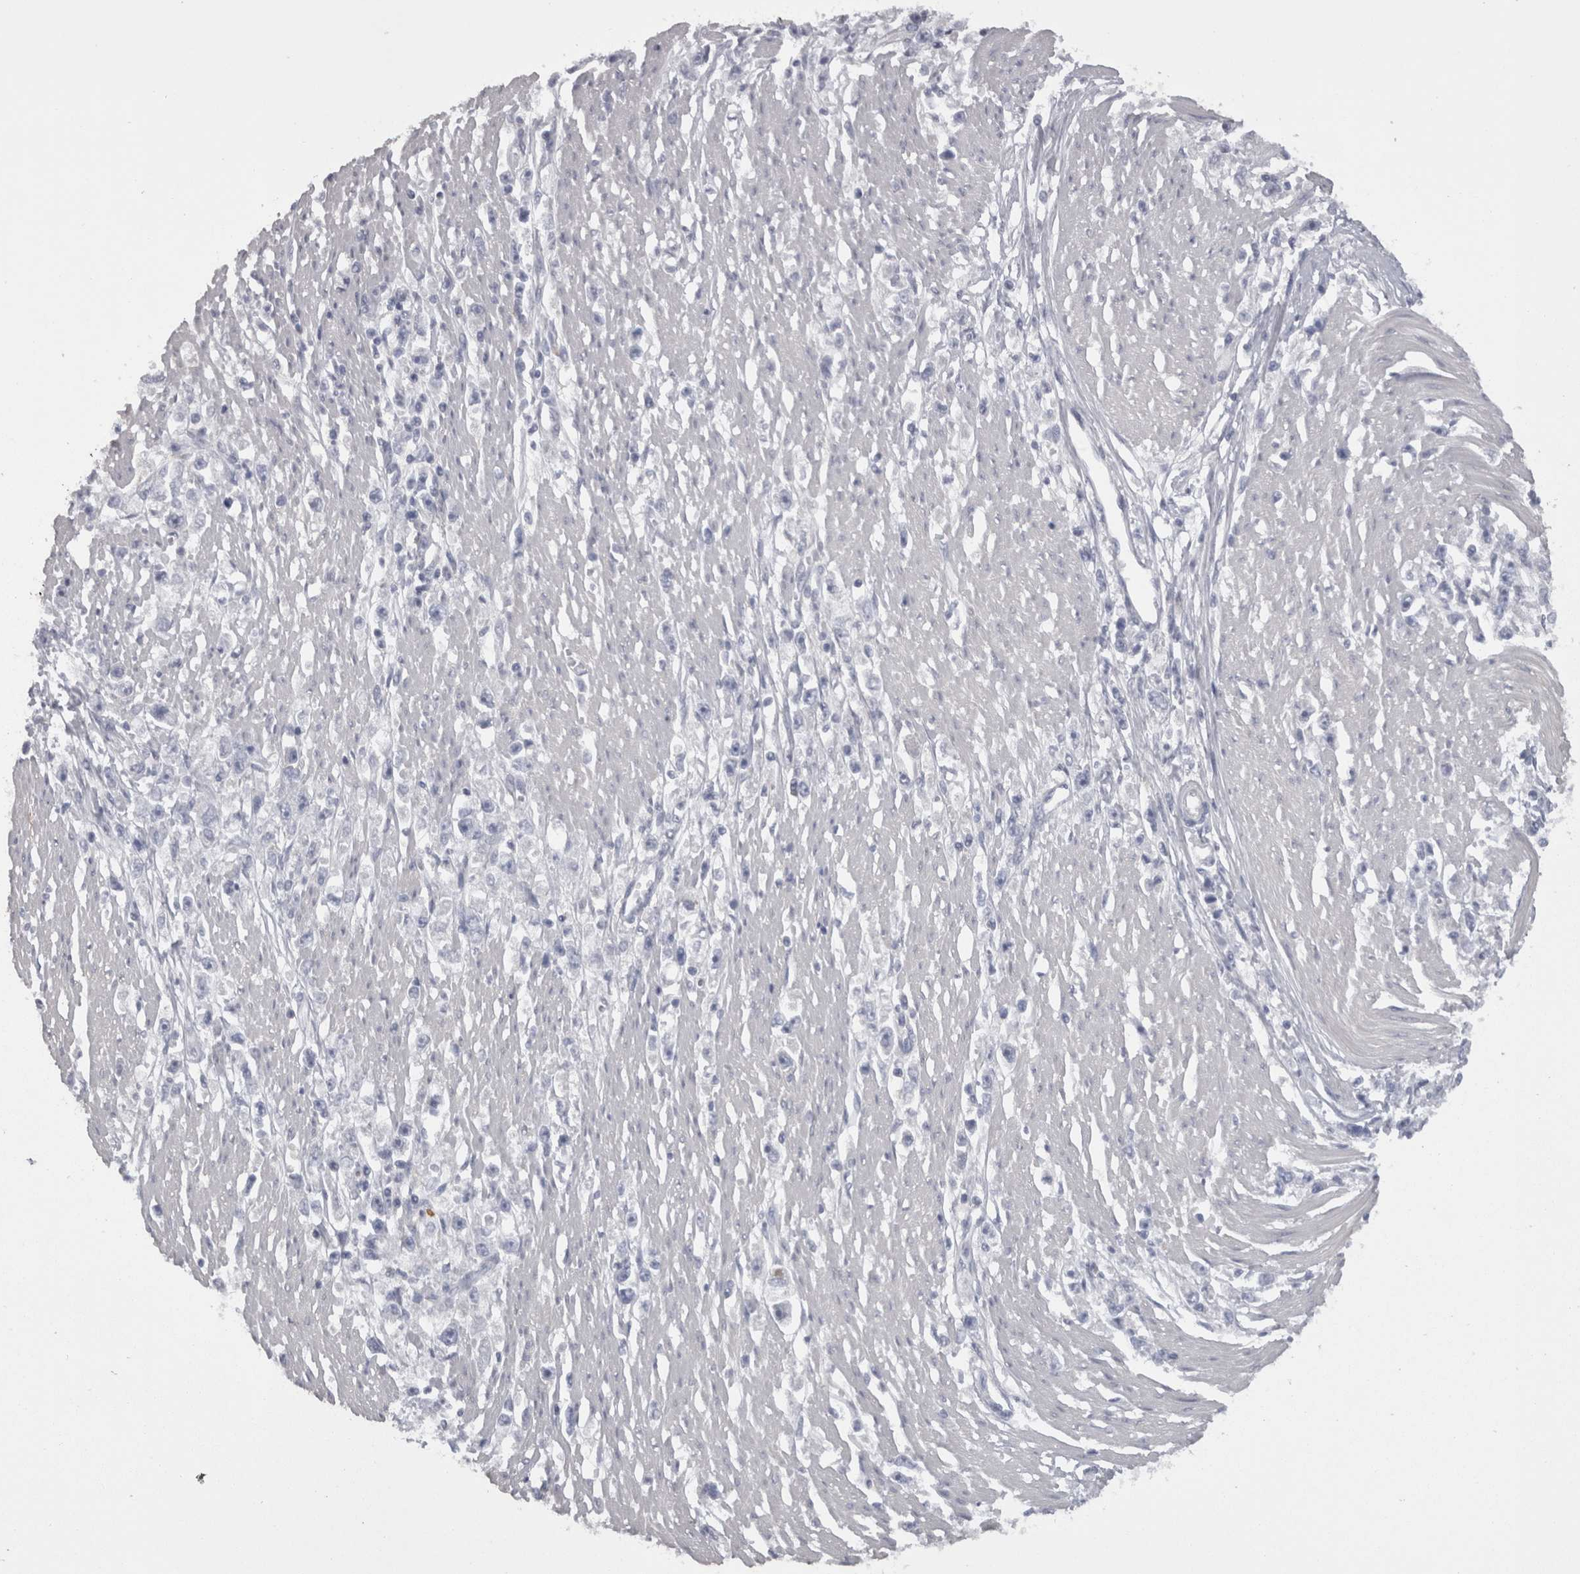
{"staining": {"intensity": "negative", "quantity": "none", "location": "none"}, "tissue": "stomach cancer", "cell_type": "Tumor cells", "image_type": "cancer", "snomed": [{"axis": "morphology", "description": "Adenocarcinoma, NOS"}, {"axis": "topography", "description": "Stomach"}], "caption": "DAB (3,3'-diaminobenzidine) immunohistochemical staining of human stomach cancer demonstrates no significant expression in tumor cells. (IHC, brightfield microscopy, high magnification).", "gene": "CAMK2D", "patient": {"sex": "female", "age": 59}}